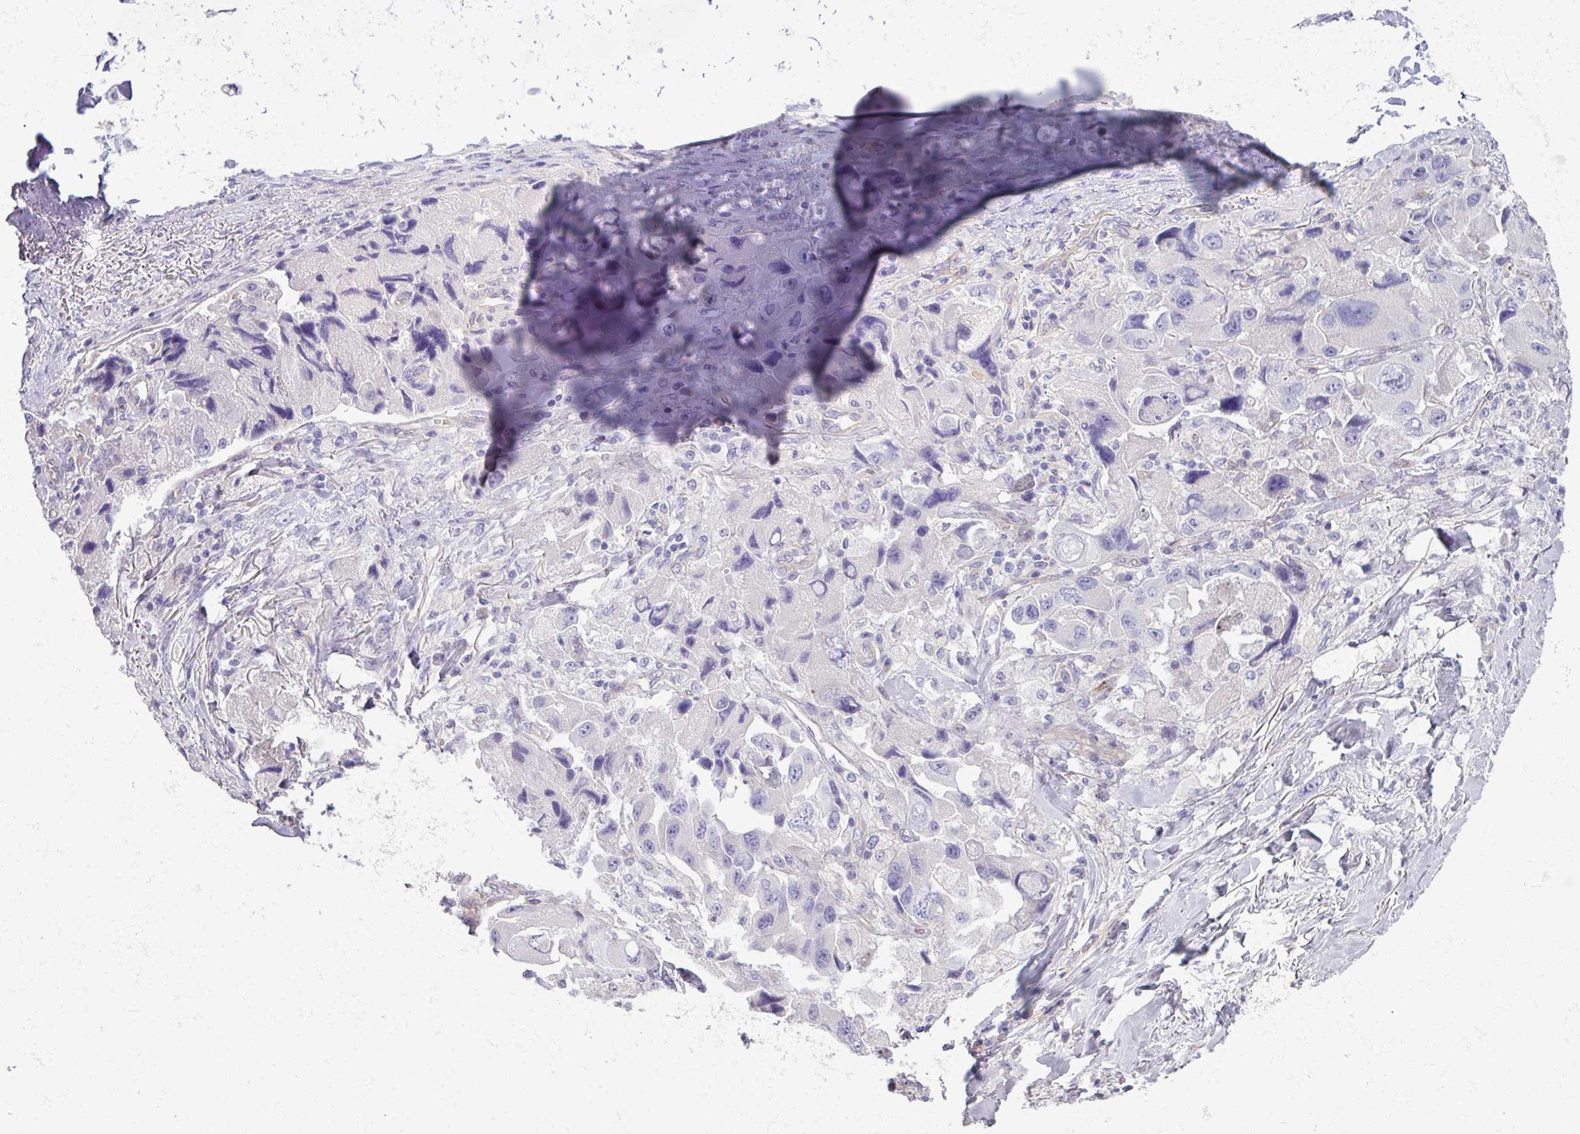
{"staining": {"intensity": "negative", "quantity": "none", "location": "none"}, "tissue": "lung cancer", "cell_type": "Tumor cells", "image_type": "cancer", "snomed": [{"axis": "morphology", "description": "Adenocarcinoma, NOS"}, {"axis": "topography", "description": "Lung"}], "caption": "A histopathology image of lung cancer stained for a protein displays no brown staining in tumor cells.", "gene": "KIRREL3", "patient": {"sex": "female", "age": 54}}